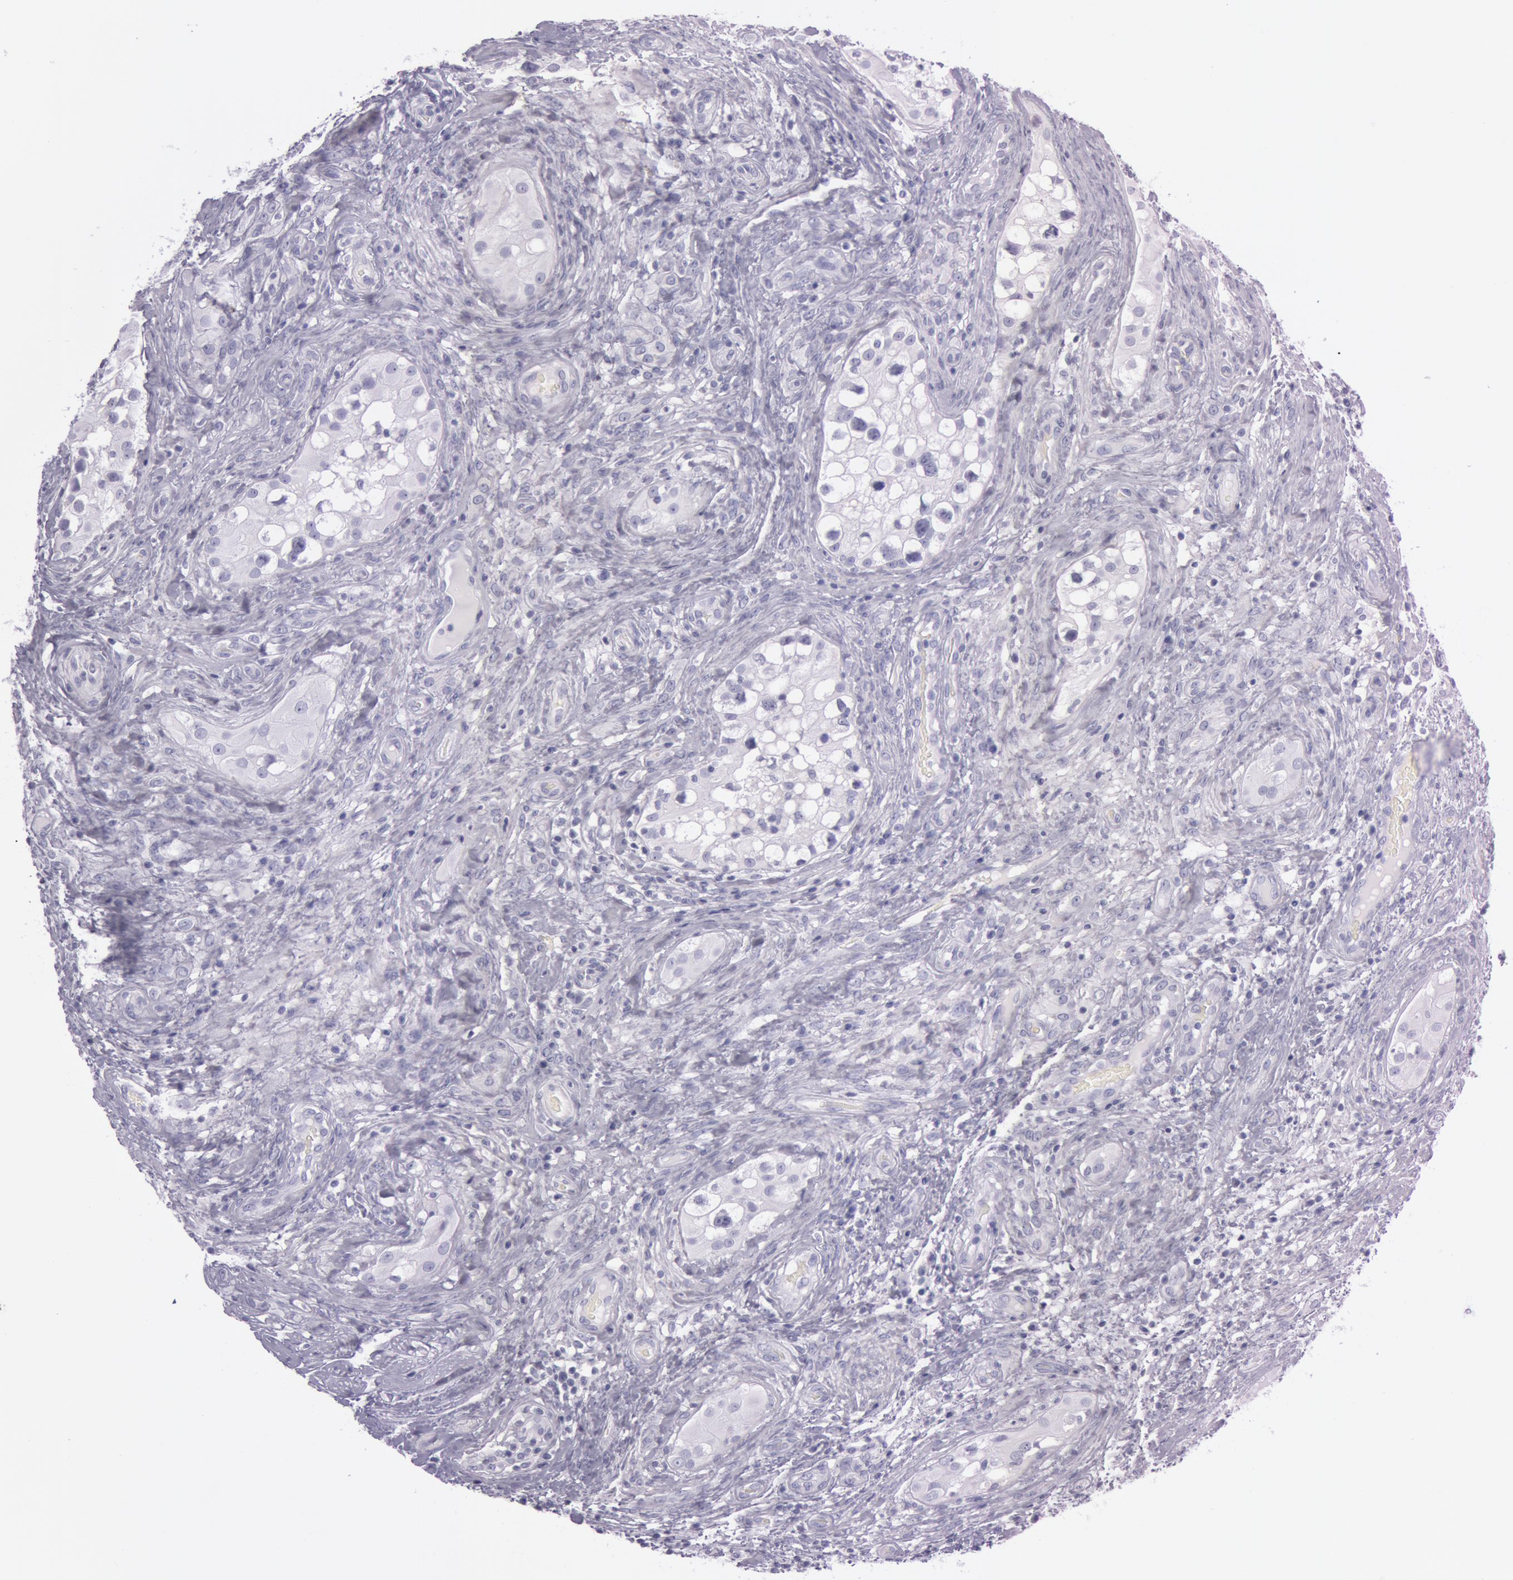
{"staining": {"intensity": "negative", "quantity": "none", "location": "none"}, "tissue": "testis cancer", "cell_type": "Tumor cells", "image_type": "cancer", "snomed": [{"axis": "morphology", "description": "Carcinoma, Embryonal, NOS"}, {"axis": "topography", "description": "Testis"}], "caption": "Immunohistochemistry micrograph of neoplastic tissue: human testis cancer stained with DAB displays no significant protein staining in tumor cells.", "gene": "S100A7", "patient": {"sex": "male", "age": 31}}